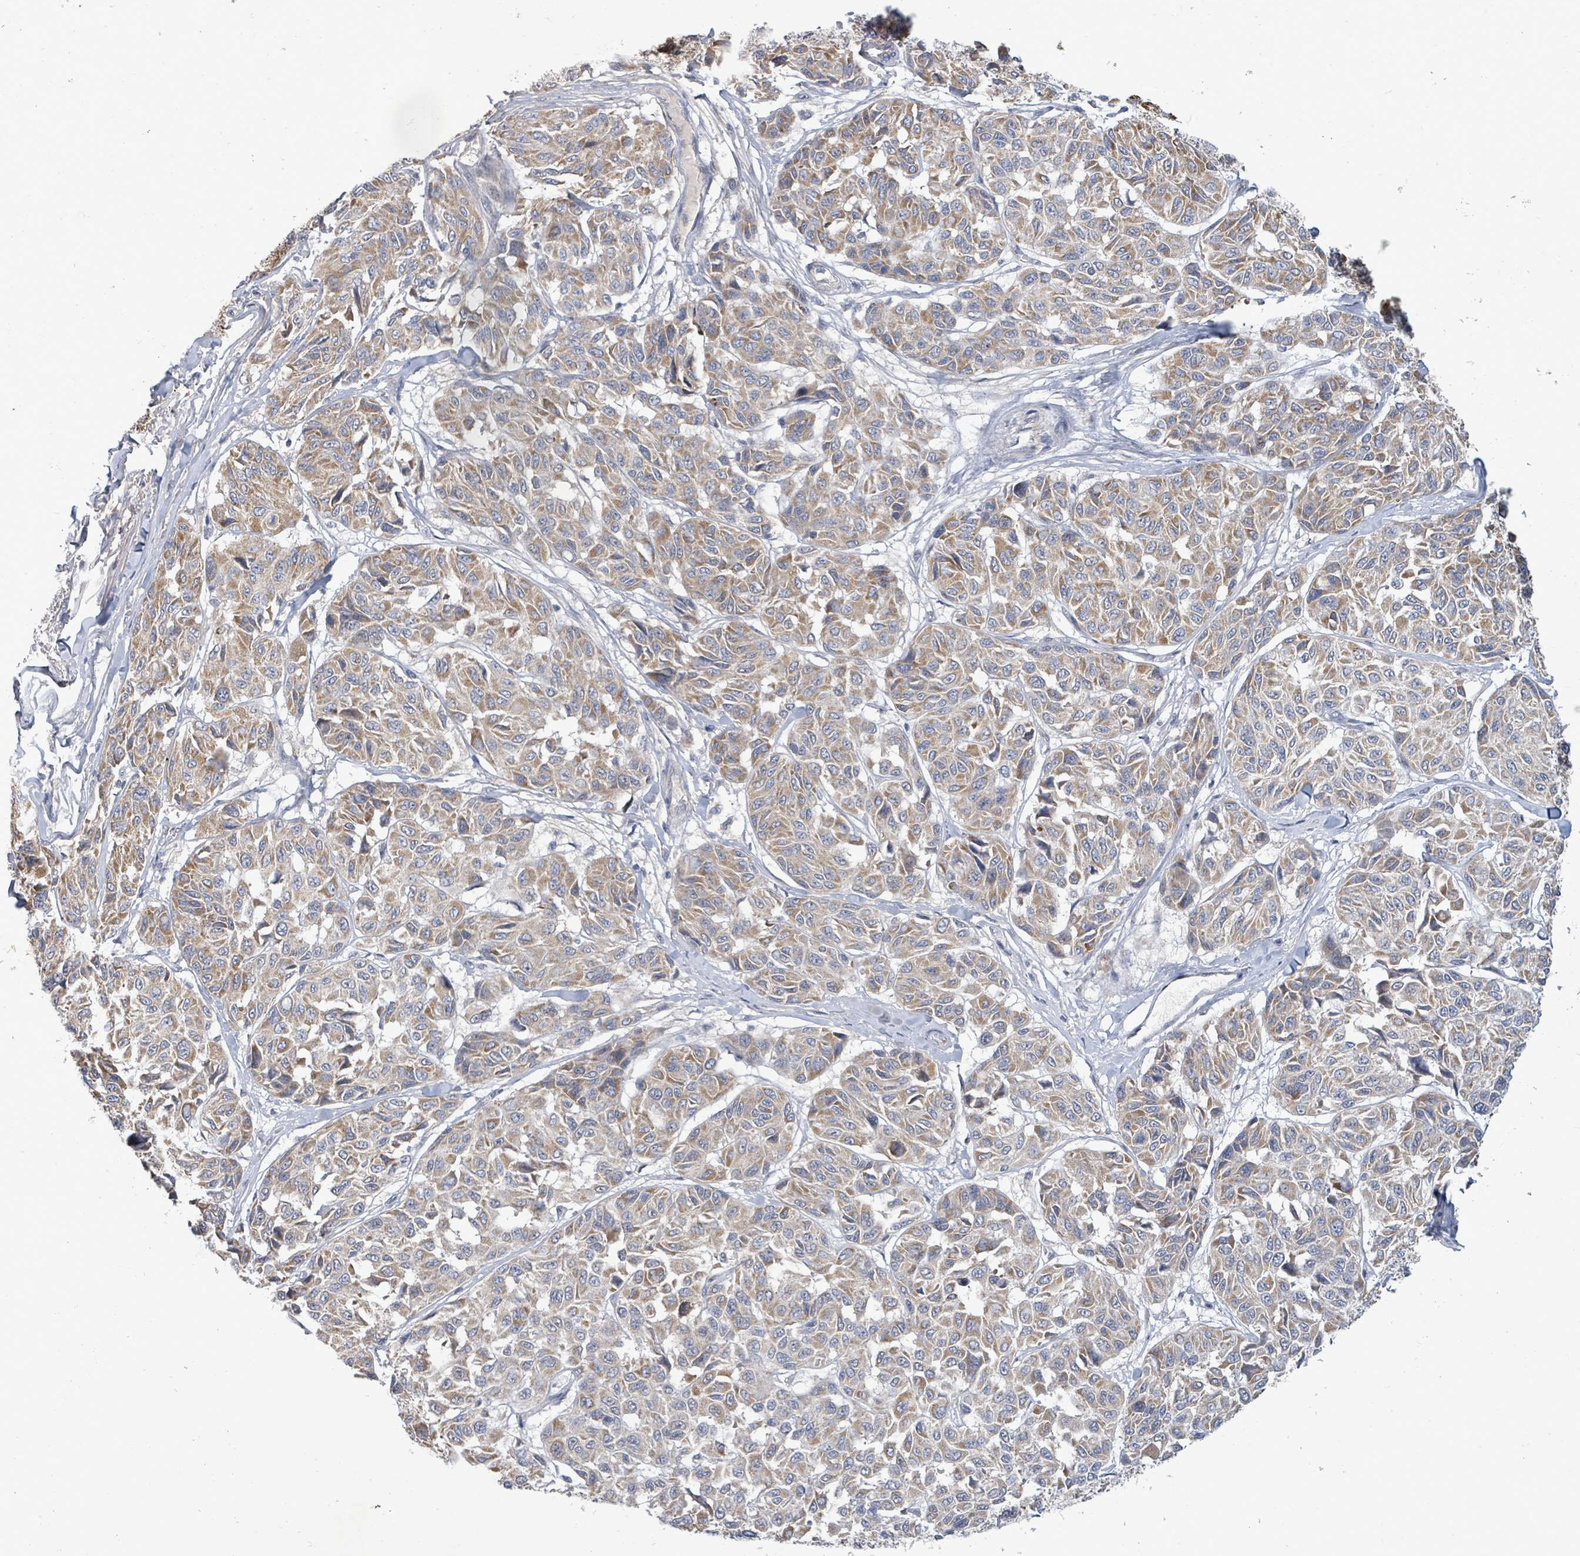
{"staining": {"intensity": "moderate", "quantity": ">75%", "location": "cytoplasmic/membranous"}, "tissue": "melanoma", "cell_type": "Tumor cells", "image_type": "cancer", "snomed": [{"axis": "morphology", "description": "Malignant melanoma, NOS"}, {"axis": "topography", "description": "Skin"}], "caption": "A medium amount of moderate cytoplasmic/membranous expression is seen in about >75% of tumor cells in melanoma tissue. (DAB (3,3'-diaminobenzidine) IHC, brown staining for protein, blue staining for nuclei).", "gene": "ZFPM1", "patient": {"sex": "female", "age": 66}}